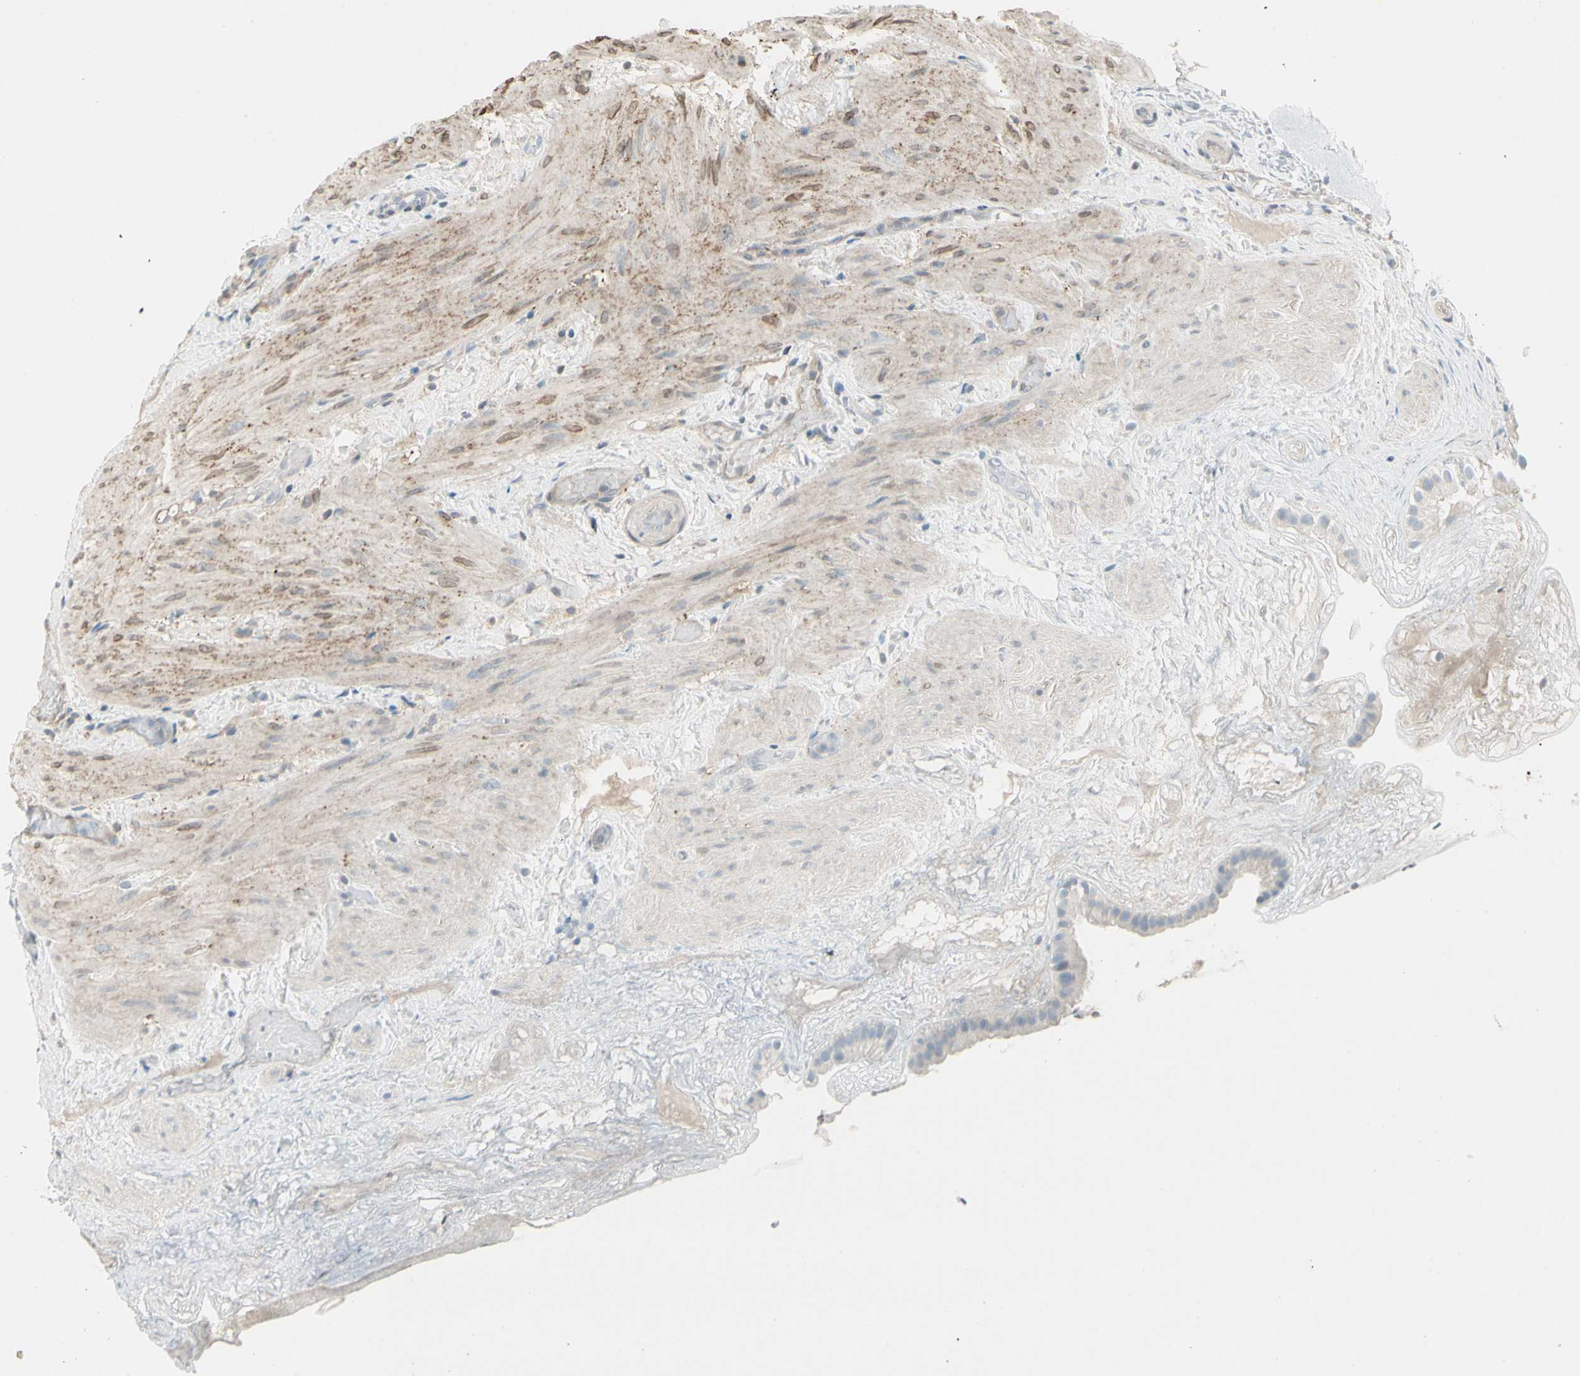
{"staining": {"intensity": "negative", "quantity": "none", "location": "none"}, "tissue": "gallbladder", "cell_type": "Glandular cells", "image_type": "normal", "snomed": [{"axis": "morphology", "description": "Normal tissue, NOS"}, {"axis": "topography", "description": "Gallbladder"}], "caption": "Protein analysis of normal gallbladder reveals no significant staining in glandular cells. (DAB IHC, high magnification).", "gene": "CACNA2D1", "patient": {"sex": "female", "age": 26}}